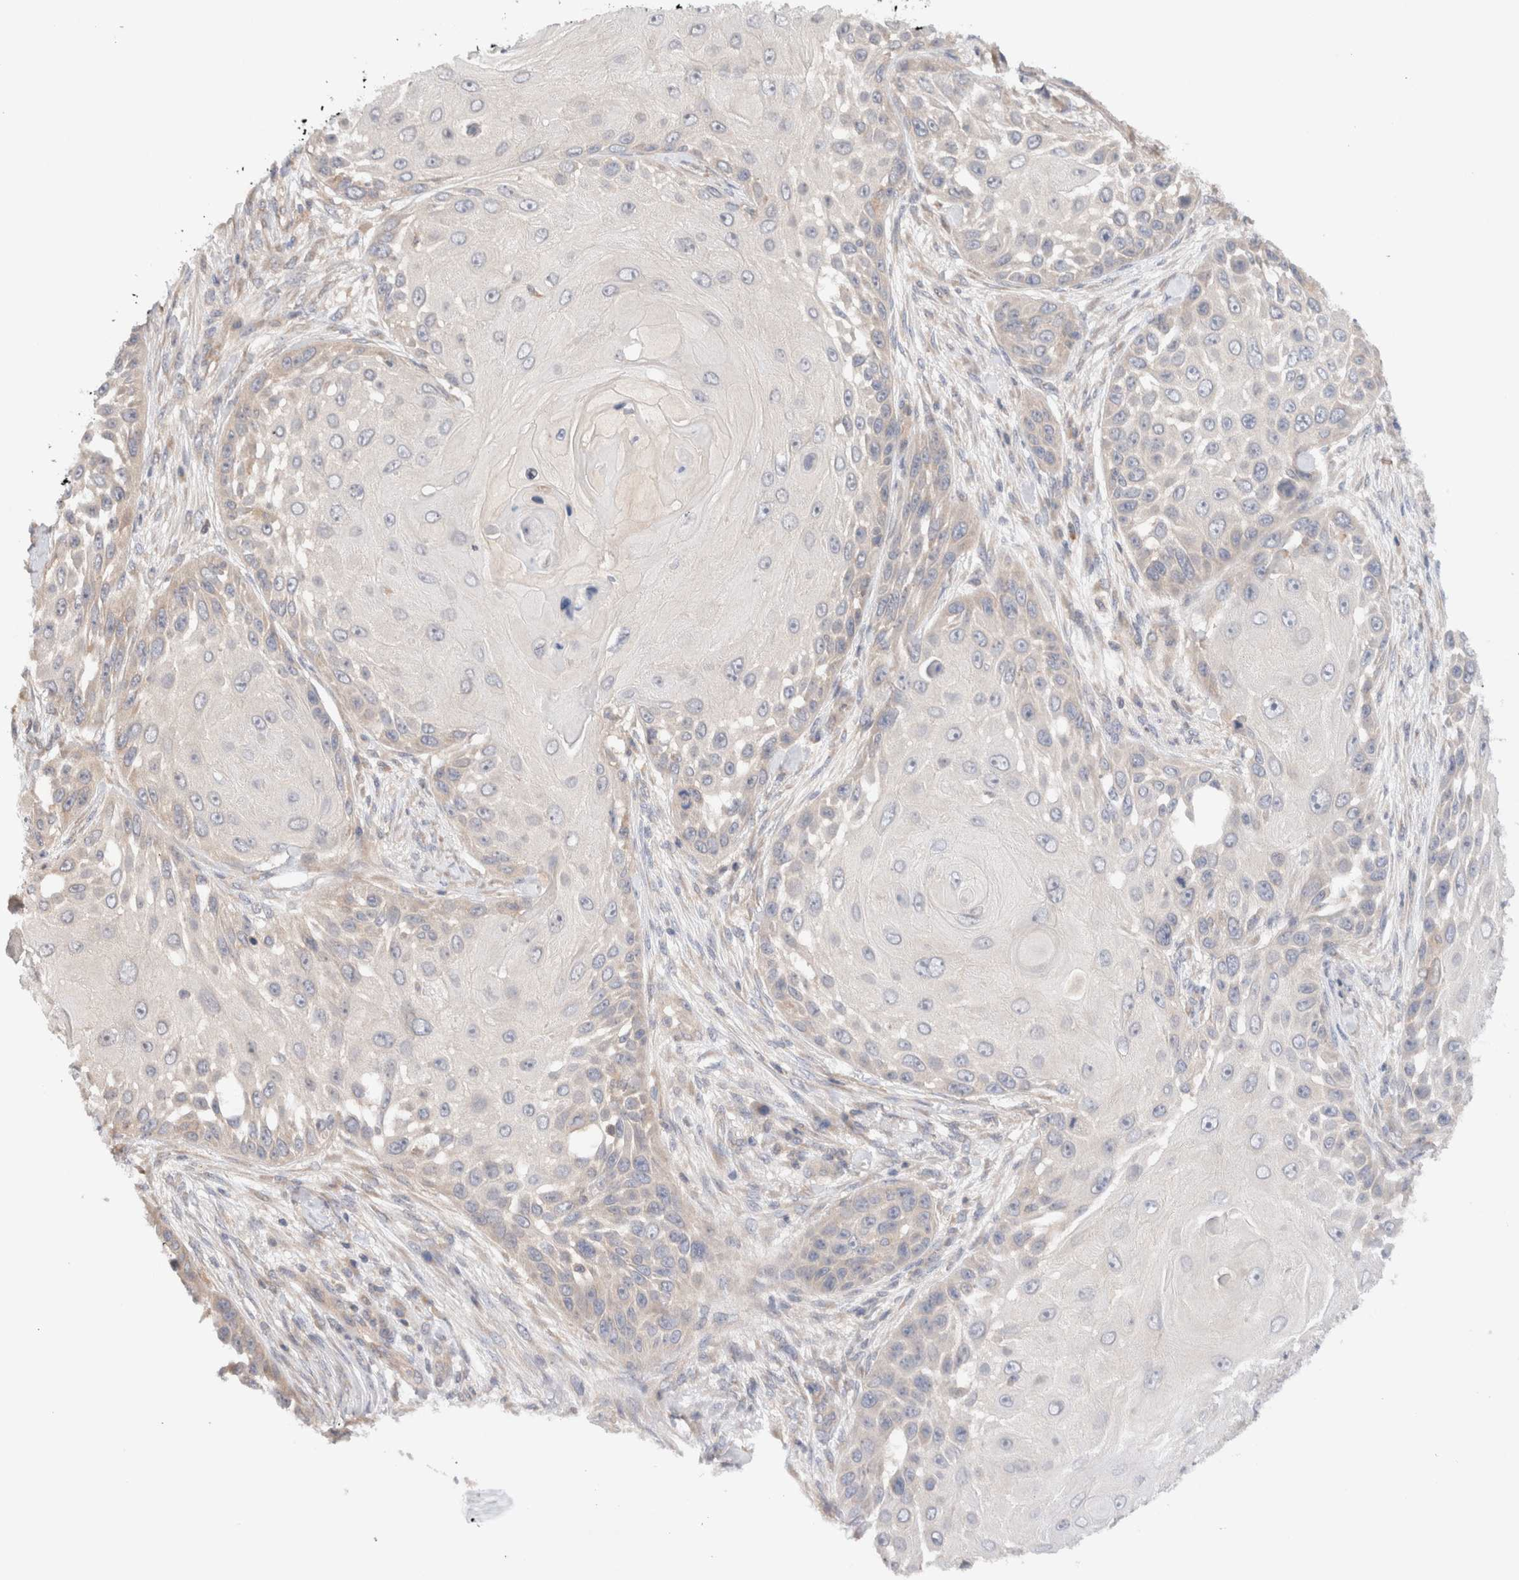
{"staining": {"intensity": "negative", "quantity": "none", "location": "none"}, "tissue": "skin cancer", "cell_type": "Tumor cells", "image_type": "cancer", "snomed": [{"axis": "morphology", "description": "Squamous cell carcinoma, NOS"}, {"axis": "topography", "description": "Skin"}], "caption": "This micrograph is of skin cancer (squamous cell carcinoma) stained with IHC to label a protein in brown with the nuclei are counter-stained blue. There is no staining in tumor cells.", "gene": "KLHL20", "patient": {"sex": "female", "age": 44}}